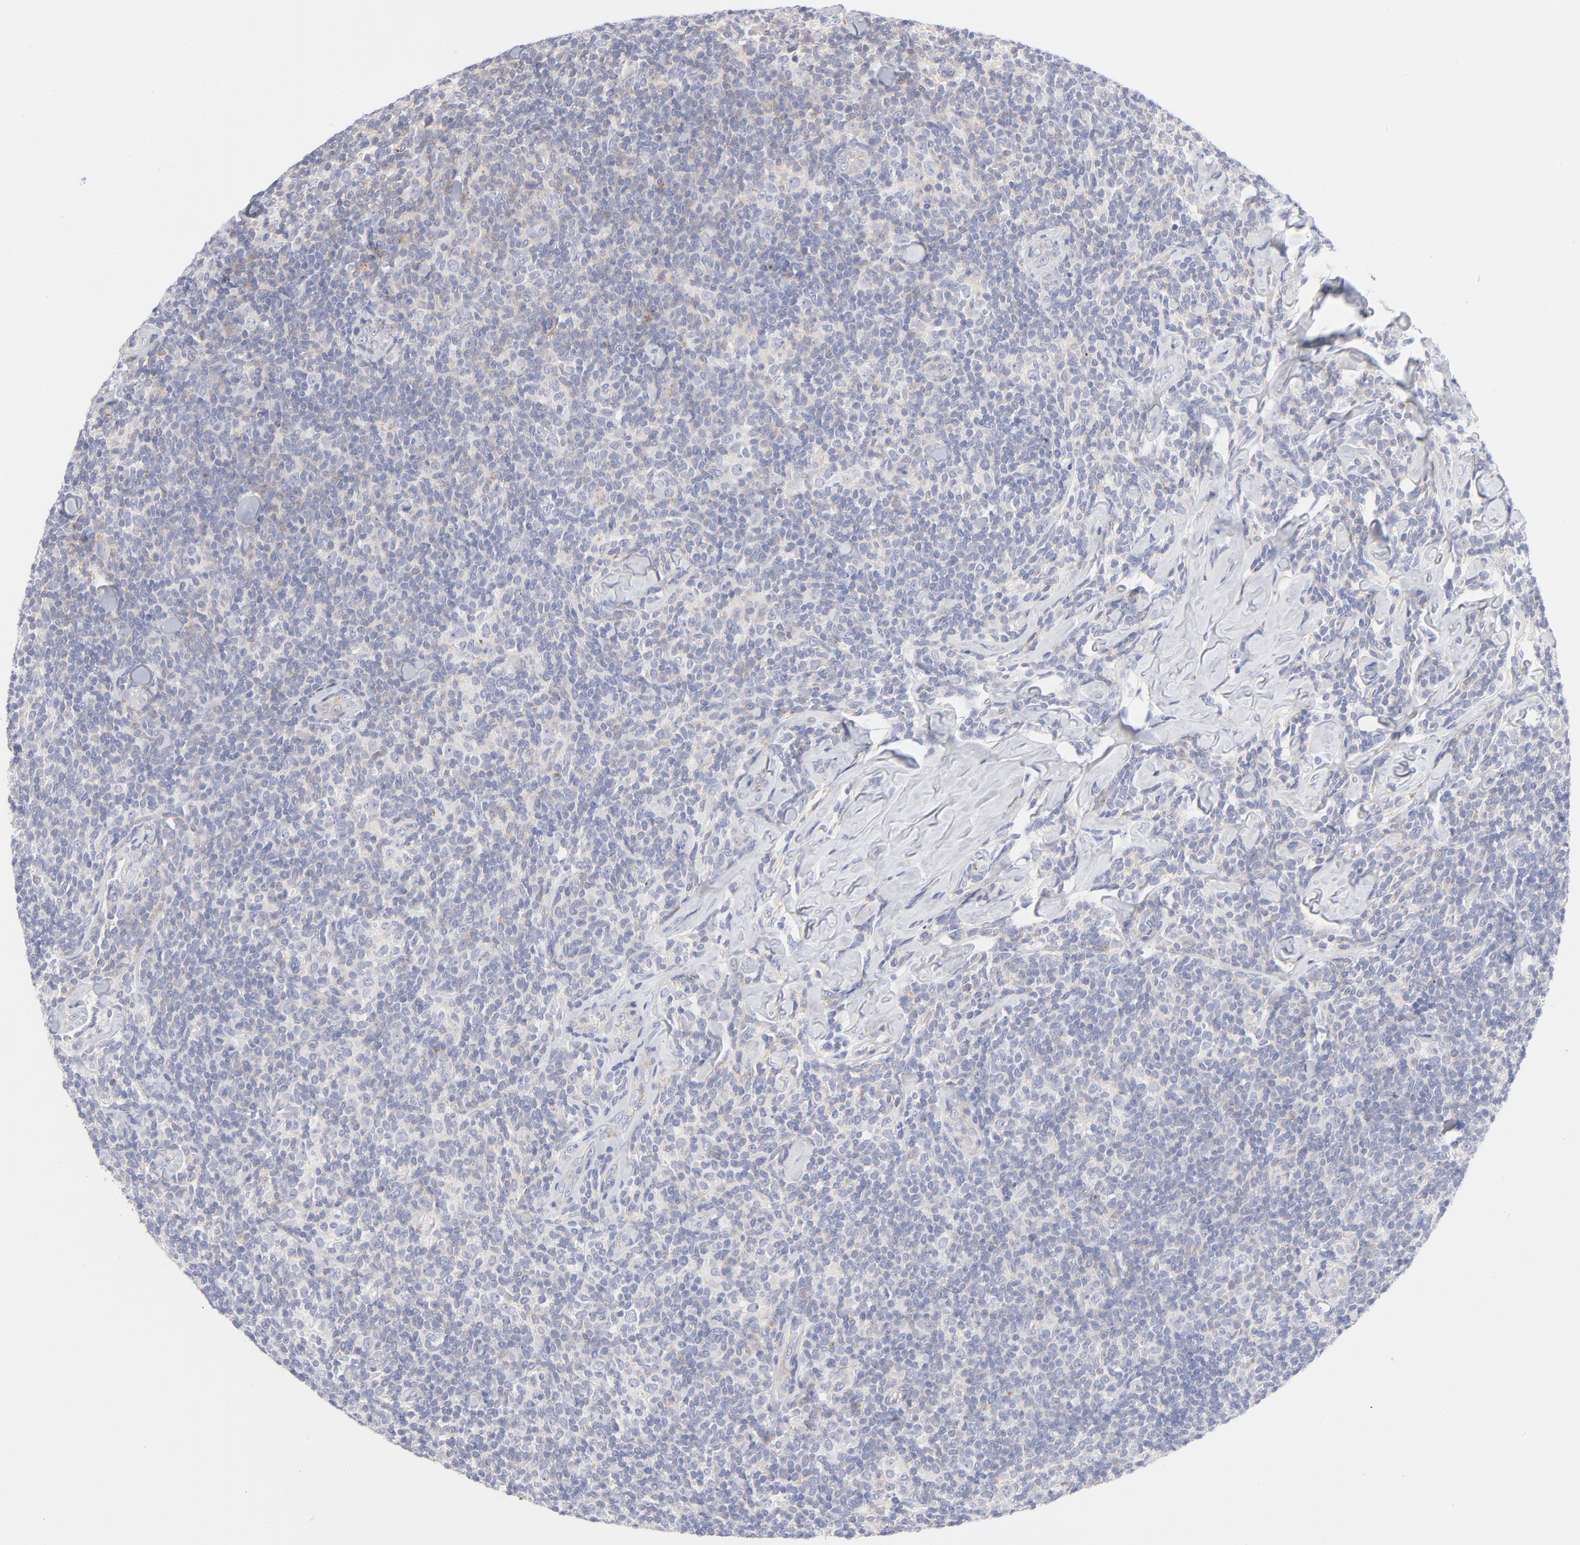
{"staining": {"intensity": "weak", "quantity": "<25%", "location": "cytoplasmic/membranous"}, "tissue": "lymphoma", "cell_type": "Tumor cells", "image_type": "cancer", "snomed": [{"axis": "morphology", "description": "Malignant lymphoma, non-Hodgkin's type, Low grade"}, {"axis": "topography", "description": "Lymph node"}], "caption": "The photomicrograph displays no significant staining in tumor cells of malignant lymphoma, non-Hodgkin's type (low-grade).", "gene": "ACTA2", "patient": {"sex": "female", "age": 56}}